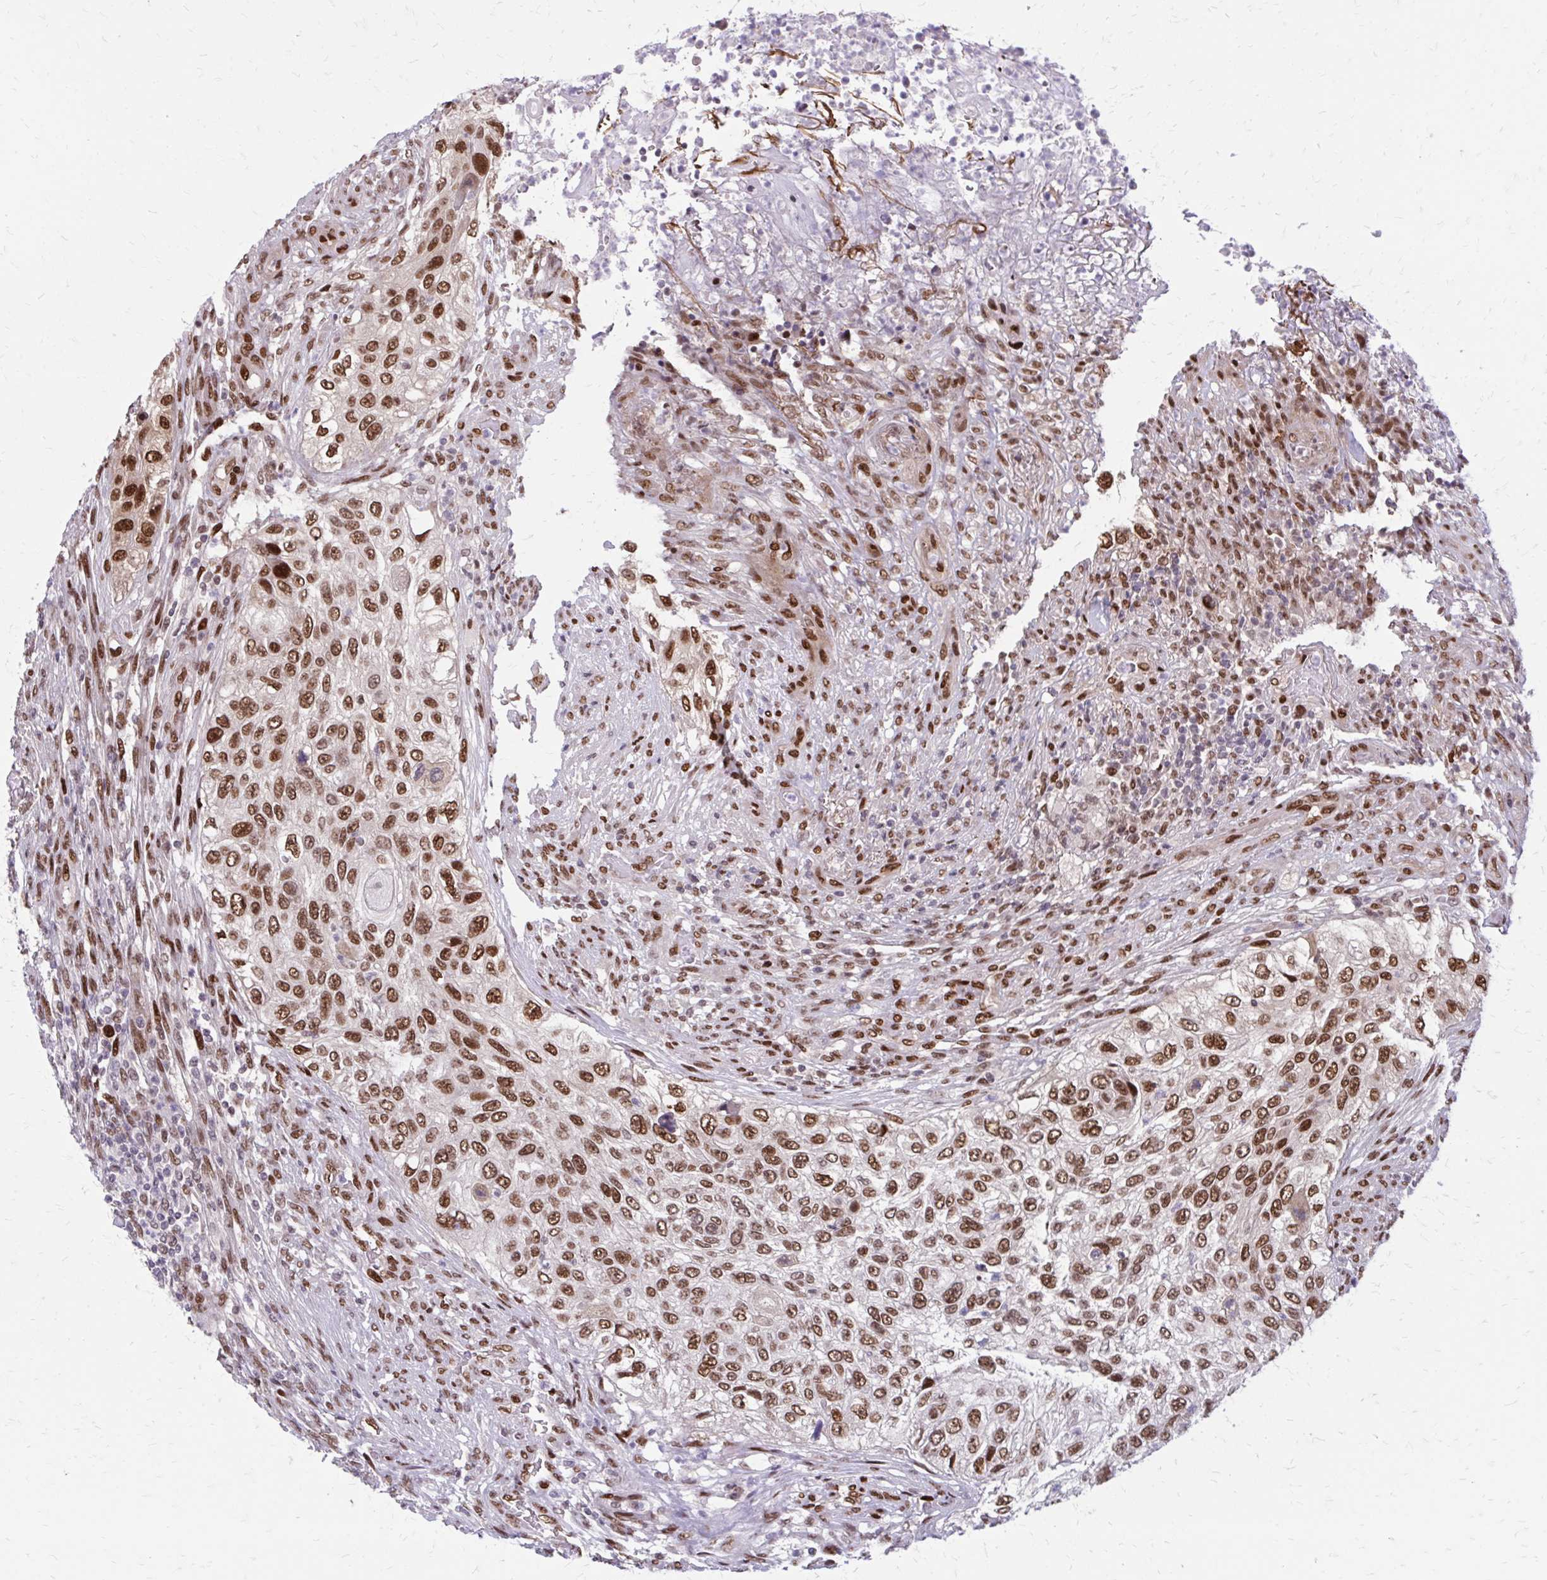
{"staining": {"intensity": "moderate", "quantity": ">75%", "location": "nuclear"}, "tissue": "urothelial cancer", "cell_type": "Tumor cells", "image_type": "cancer", "snomed": [{"axis": "morphology", "description": "Urothelial carcinoma, High grade"}, {"axis": "topography", "description": "Urinary bladder"}], "caption": "Immunohistochemistry (IHC) (DAB (3,3'-diaminobenzidine)) staining of human high-grade urothelial carcinoma shows moderate nuclear protein staining in approximately >75% of tumor cells.", "gene": "PSME4", "patient": {"sex": "female", "age": 60}}